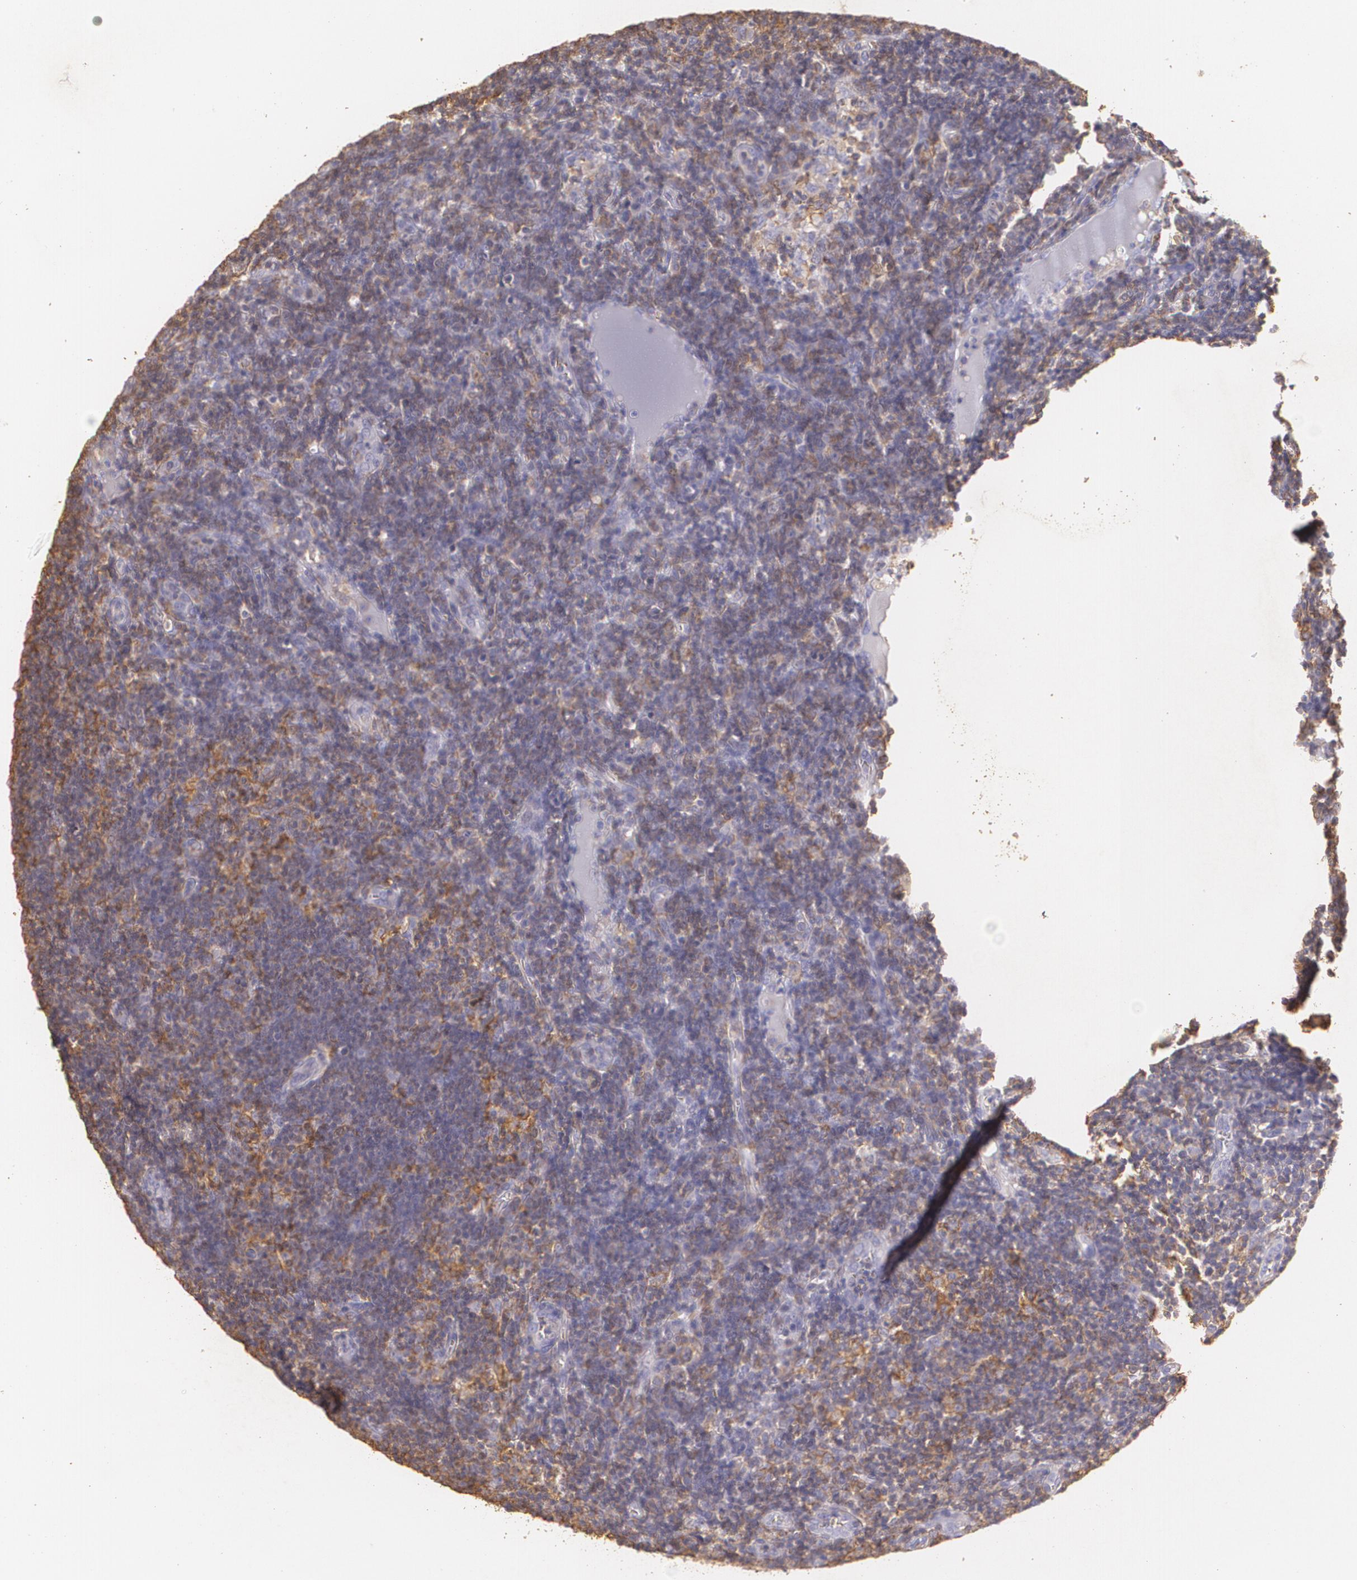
{"staining": {"intensity": "weak", "quantity": ">75%", "location": "cytoplasmic/membranous"}, "tissue": "lymph node", "cell_type": "Germinal center cells", "image_type": "normal", "snomed": [{"axis": "morphology", "description": "Normal tissue, NOS"}, {"axis": "morphology", "description": "Inflammation, NOS"}, {"axis": "topography", "description": "Lymph node"}, {"axis": "topography", "description": "Salivary gland"}], "caption": "Protein expression analysis of unremarkable human lymph node reveals weak cytoplasmic/membranous positivity in approximately >75% of germinal center cells. Using DAB (3,3'-diaminobenzidine) (brown) and hematoxylin (blue) stains, captured at high magnification using brightfield microscopy.", "gene": "TGFBR1", "patient": {"sex": "male", "age": 3}}